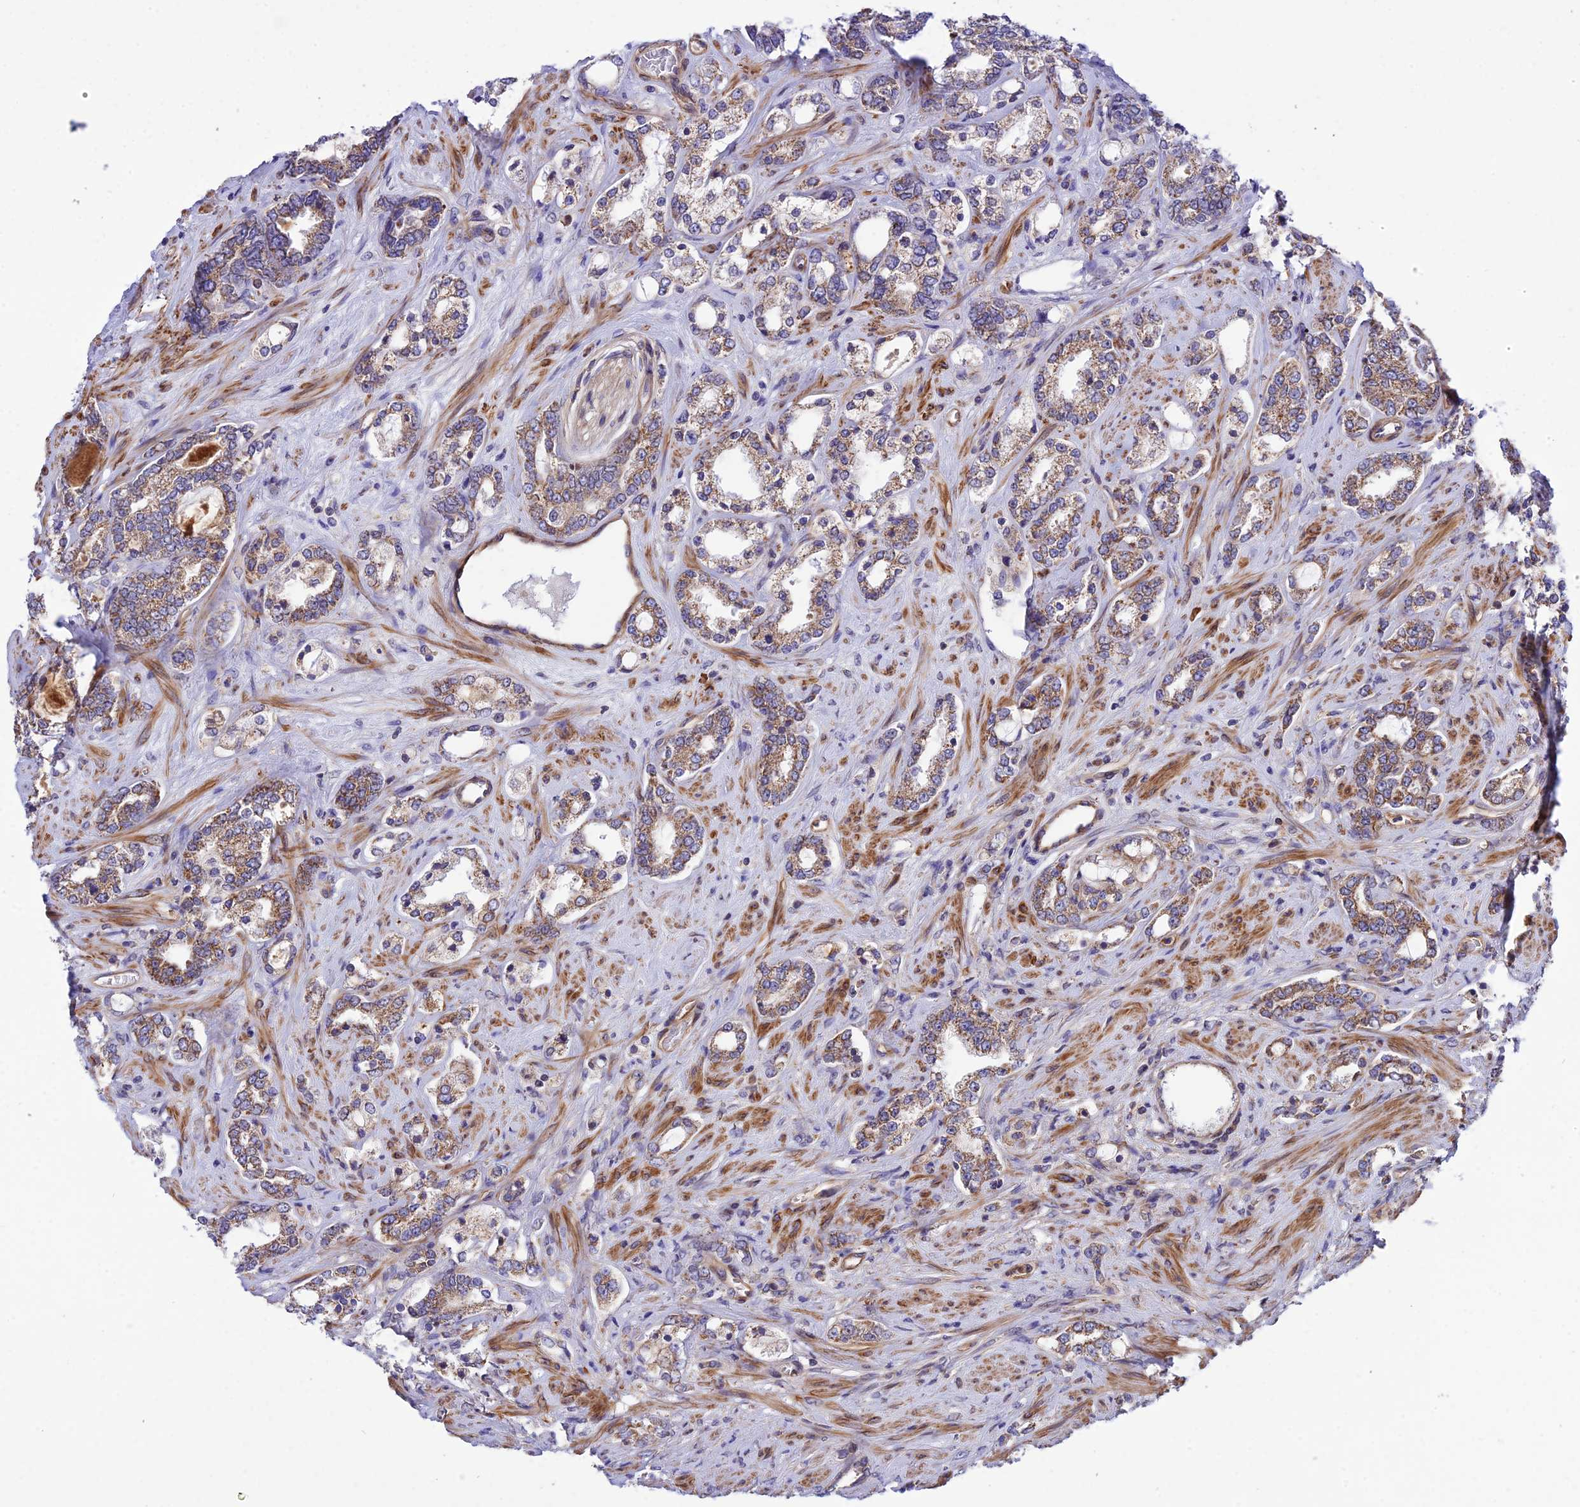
{"staining": {"intensity": "moderate", "quantity": ">75%", "location": "cytoplasmic/membranous"}, "tissue": "prostate cancer", "cell_type": "Tumor cells", "image_type": "cancer", "snomed": [{"axis": "morphology", "description": "Adenocarcinoma, High grade"}, {"axis": "topography", "description": "Prostate"}], "caption": "Moderate cytoplasmic/membranous staining for a protein is identified in approximately >75% of tumor cells of prostate high-grade adenocarcinoma using IHC.", "gene": "TRIM43B", "patient": {"sex": "male", "age": 64}}